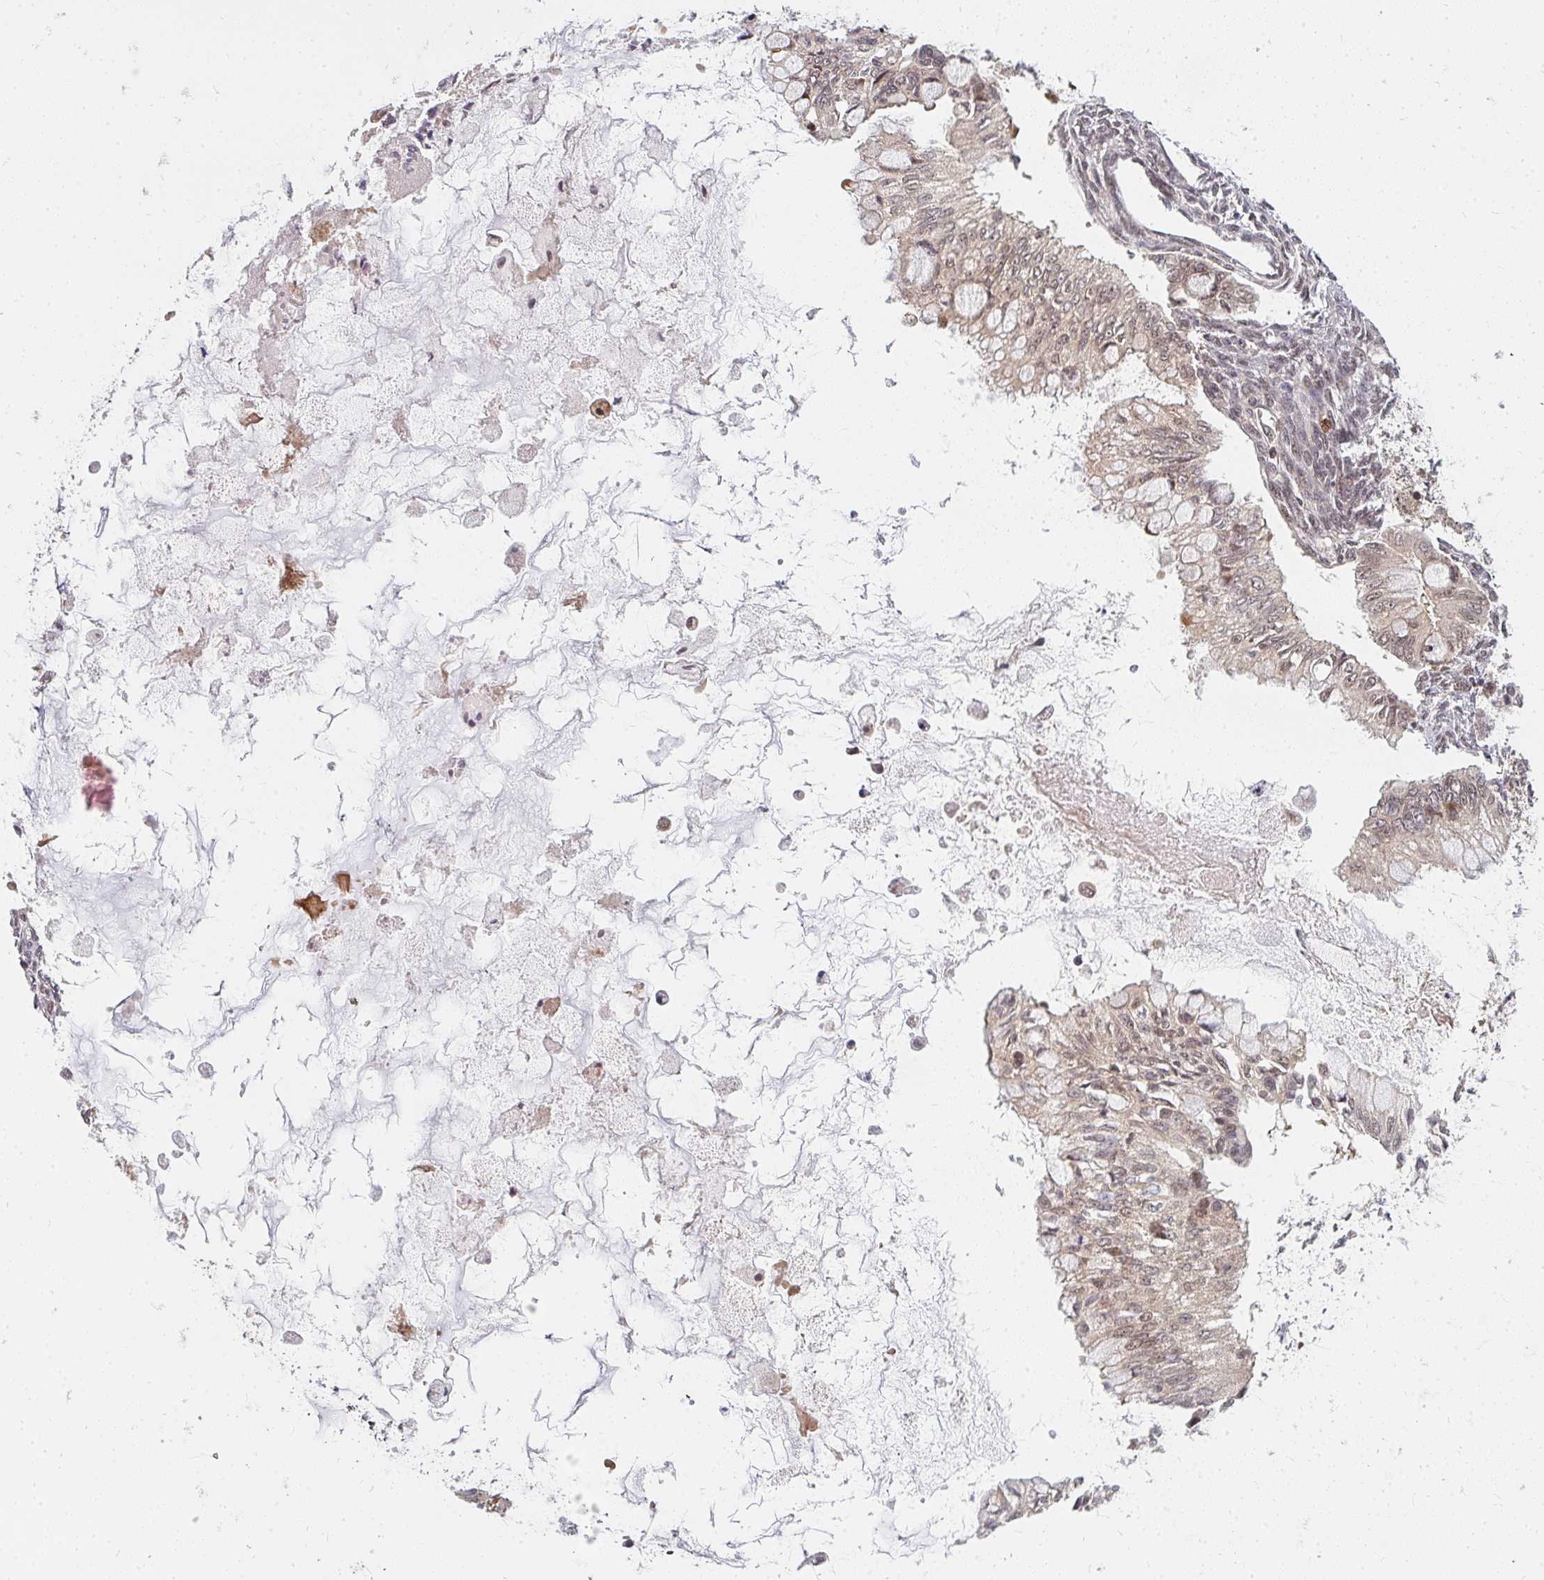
{"staining": {"intensity": "weak", "quantity": ">75%", "location": "cytoplasmic/membranous,nuclear"}, "tissue": "ovarian cancer", "cell_type": "Tumor cells", "image_type": "cancer", "snomed": [{"axis": "morphology", "description": "Cystadenocarcinoma, mucinous, NOS"}, {"axis": "topography", "description": "Ovary"}], "caption": "Brown immunohistochemical staining in human ovarian cancer (mucinous cystadenocarcinoma) shows weak cytoplasmic/membranous and nuclear positivity in approximately >75% of tumor cells. (DAB IHC with brightfield microscopy, high magnification).", "gene": "GTF3C6", "patient": {"sex": "female", "age": 34}}